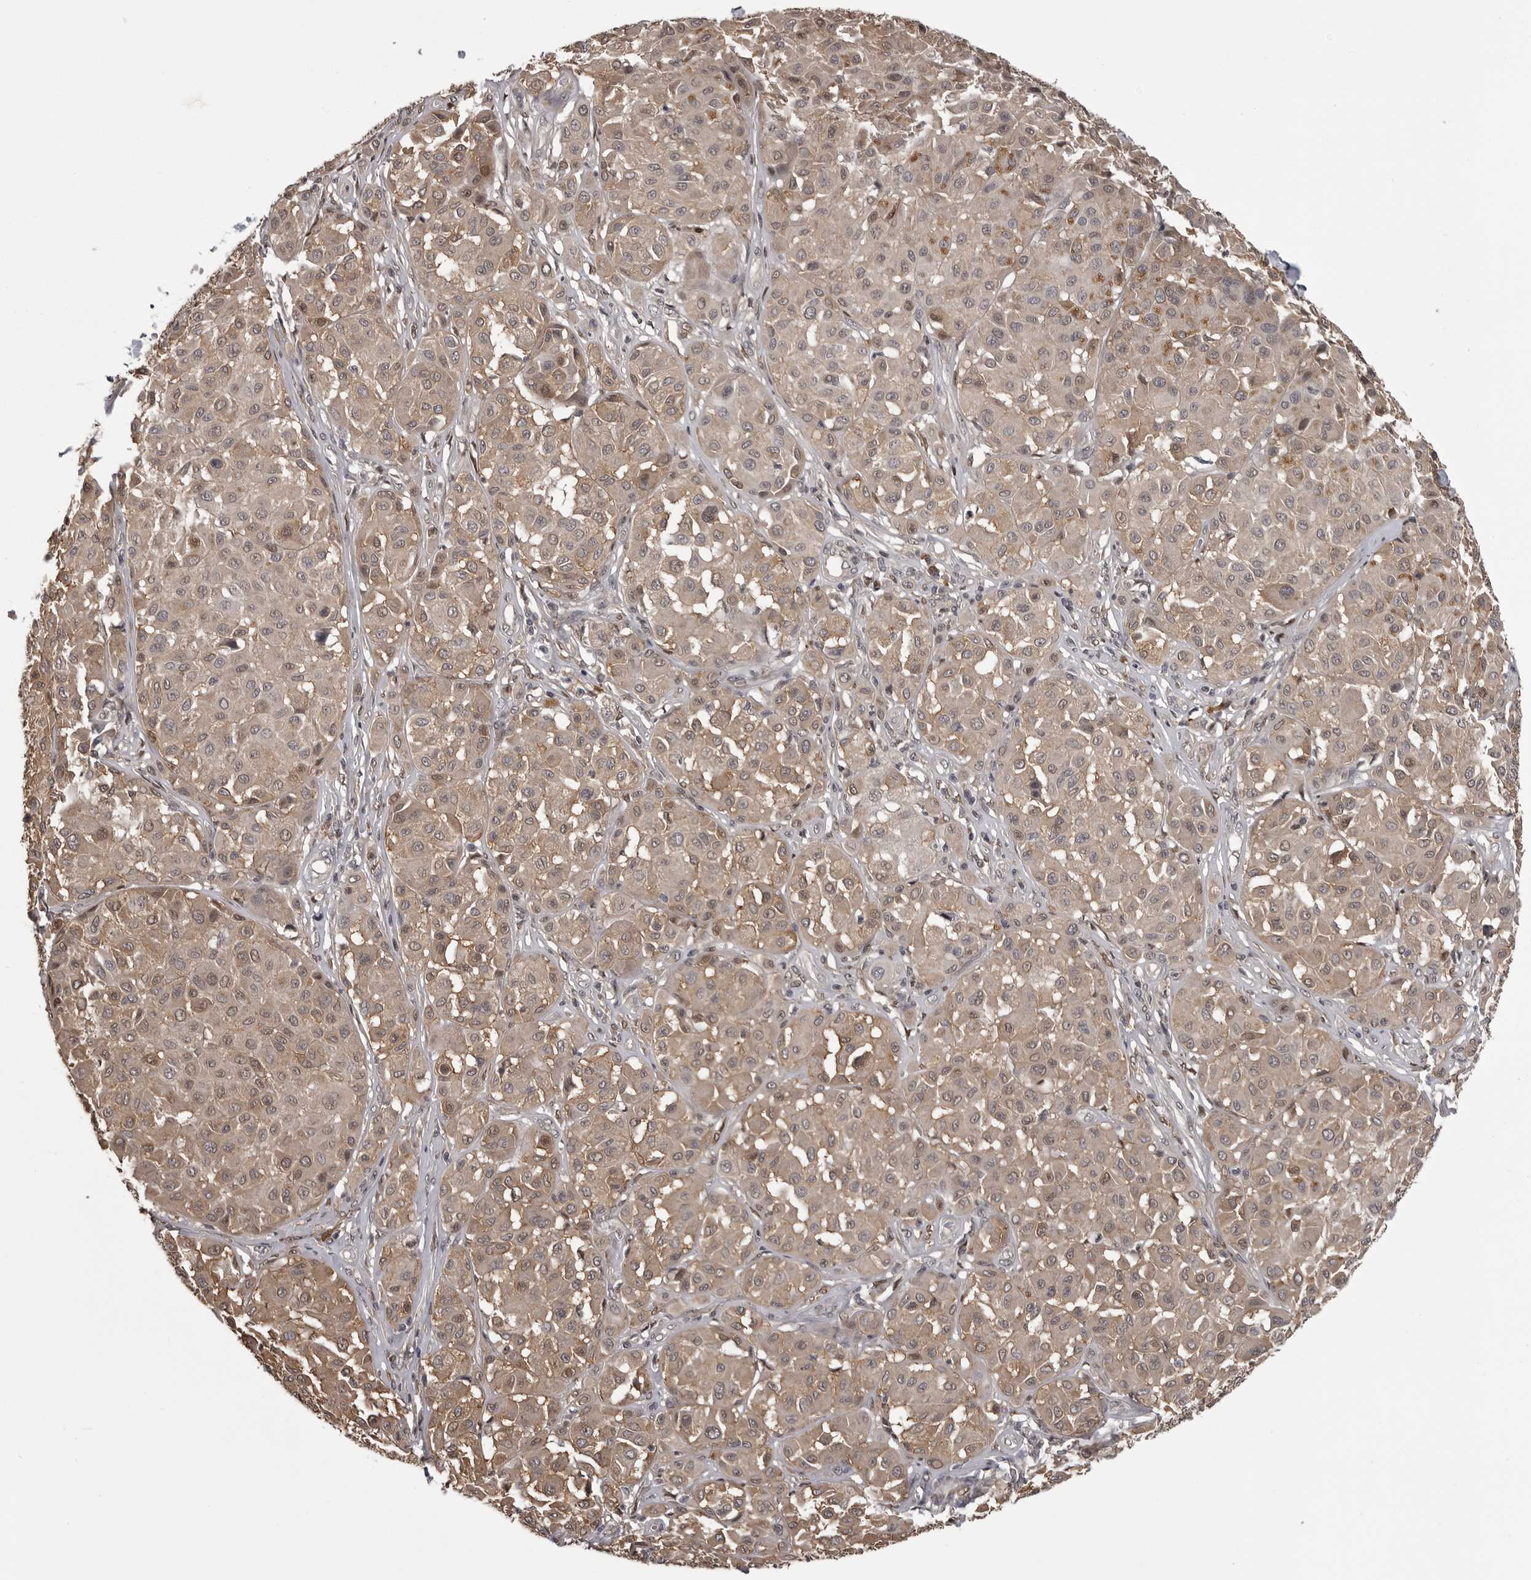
{"staining": {"intensity": "weak", "quantity": ">75%", "location": "cytoplasmic/membranous"}, "tissue": "melanoma", "cell_type": "Tumor cells", "image_type": "cancer", "snomed": [{"axis": "morphology", "description": "Malignant melanoma, Metastatic site"}, {"axis": "topography", "description": "Soft tissue"}], "caption": "DAB immunohistochemical staining of melanoma shows weak cytoplasmic/membranous protein expression in about >75% of tumor cells.", "gene": "SNX16", "patient": {"sex": "male", "age": 41}}